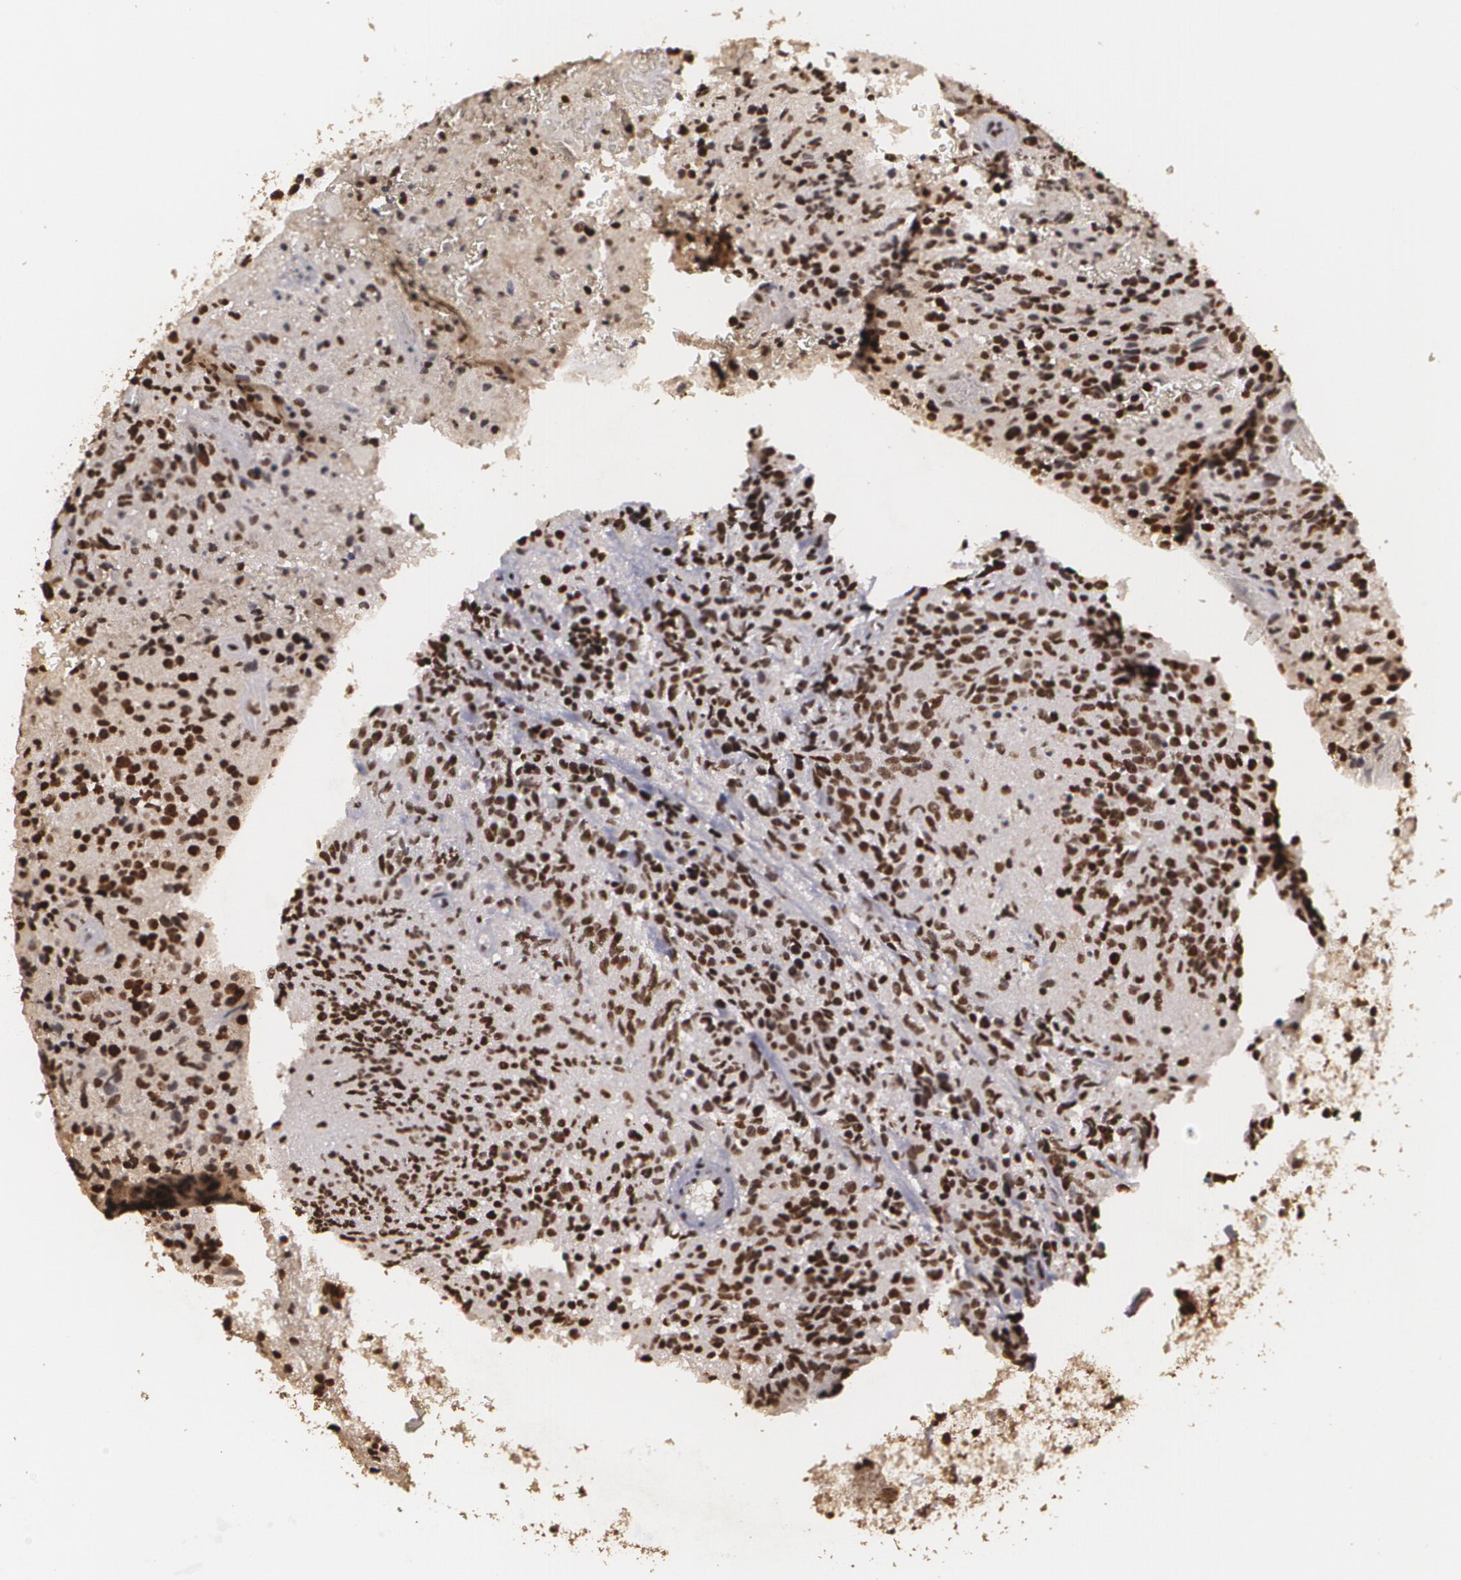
{"staining": {"intensity": "moderate", "quantity": ">75%", "location": "nuclear"}, "tissue": "glioma", "cell_type": "Tumor cells", "image_type": "cancer", "snomed": [{"axis": "morphology", "description": "Glioma, malignant, High grade"}, {"axis": "topography", "description": "Brain"}], "caption": "A high-resolution histopathology image shows immunohistochemistry (IHC) staining of malignant glioma (high-grade), which shows moderate nuclear positivity in about >75% of tumor cells.", "gene": "RCOR1", "patient": {"sex": "male", "age": 36}}